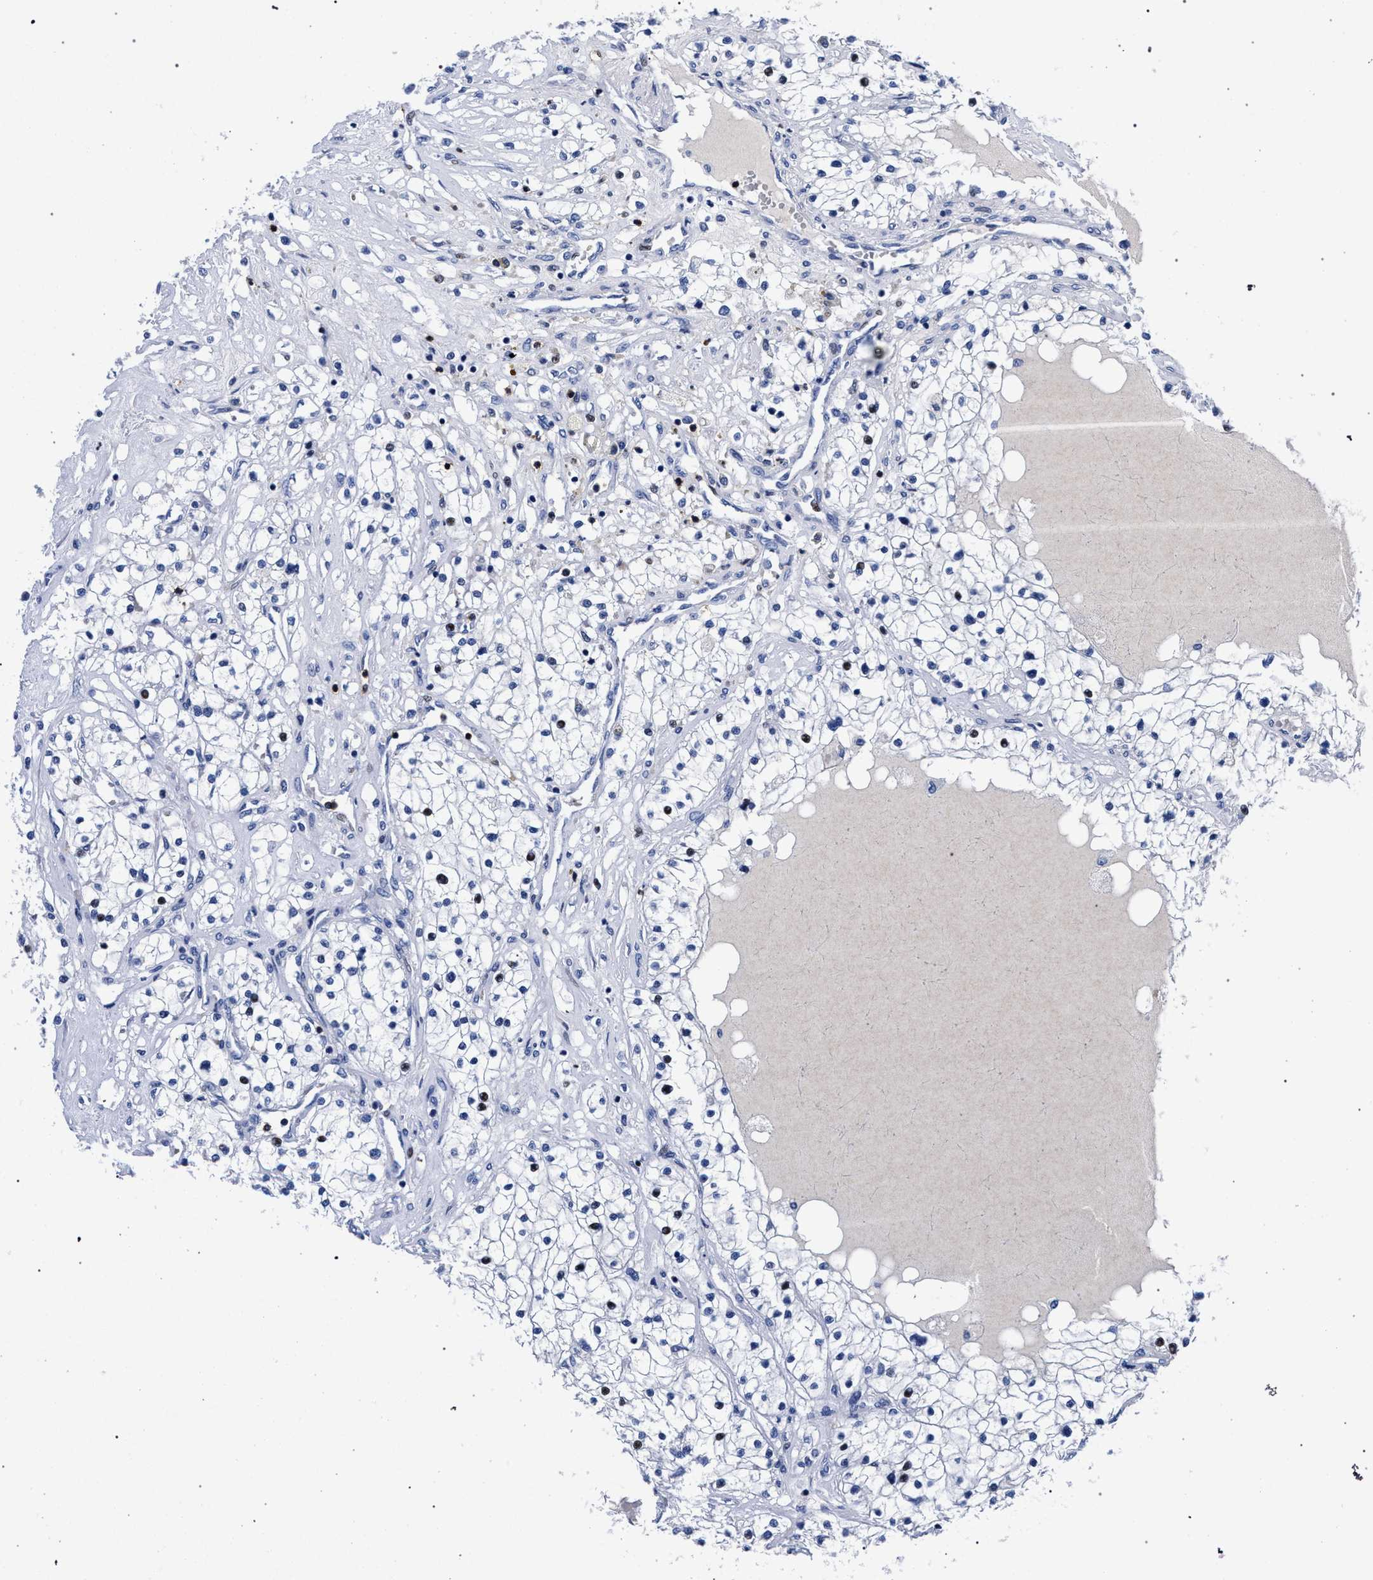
{"staining": {"intensity": "negative", "quantity": "none", "location": "none"}, "tissue": "renal cancer", "cell_type": "Tumor cells", "image_type": "cancer", "snomed": [{"axis": "morphology", "description": "Adenocarcinoma, NOS"}, {"axis": "topography", "description": "Kidney"}], "caption": "IHC micrograph of neoplastic tissue: human renal cancer stained with DAB (3,3'-diaminobenzidine) reveals no significant protein expression in tumor cells.", "gene": "KLRK1", "patient": {"sex": "male", "age": 68}}